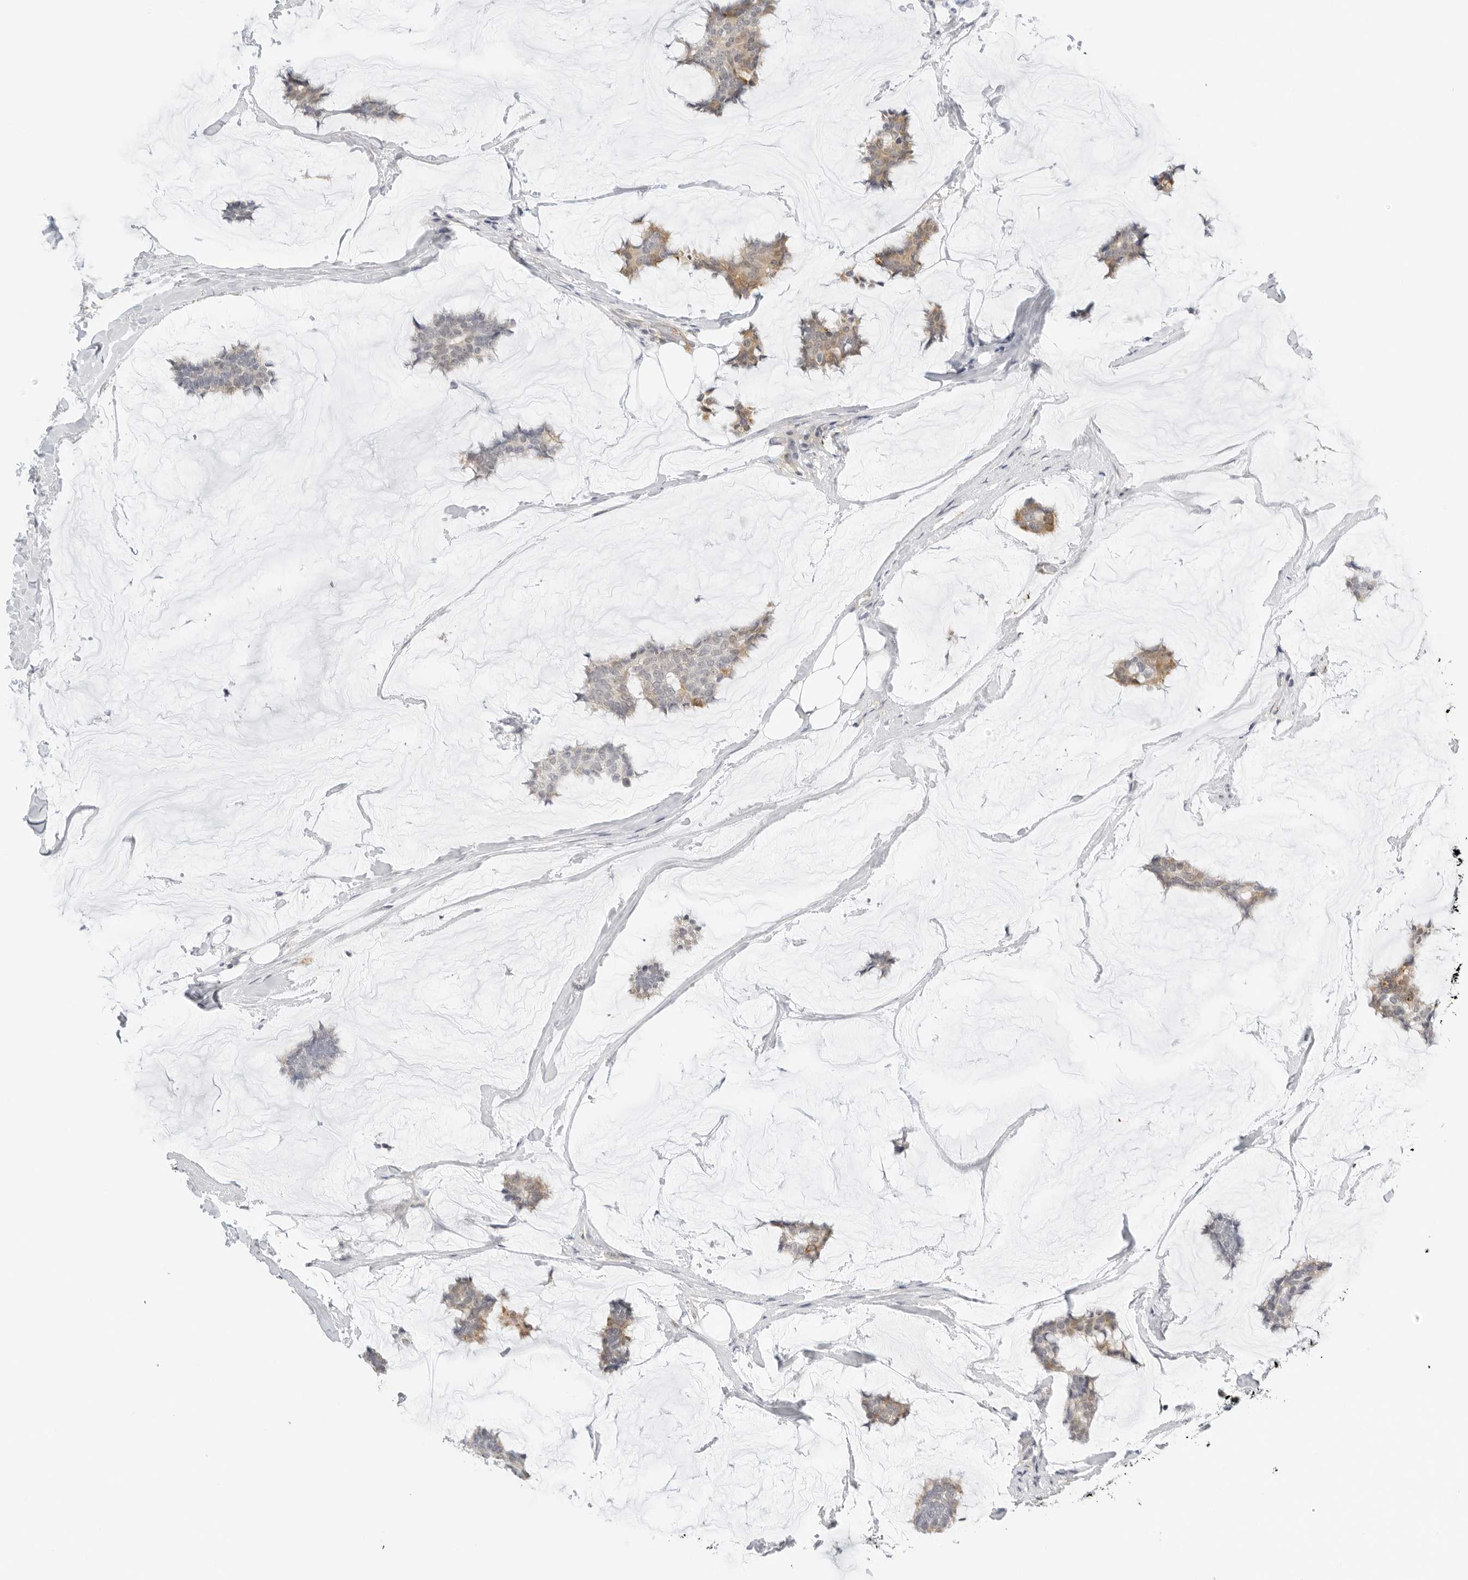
{"staining": {"intensity": "weak", "quantity": "25%-75%", "location": "cytoplasmic/membranous"}, "tissue": "breast cancer", "cell_type": "Tumor cells", "image_type": "cancer", "snomed": [{"axis": "morphology", "description": "Duct carcinoma"}, {"axis": "topography", "description": "Breast"}], "caption": "Breast intraductal carcinoma stained with a brown dye demonstrates weak cytoplasmic/membranous positive staining in approximately 25%-75% of tumor cells.", "gene": "OSCP1", "patient": {"sex": "female", "age": 93}}